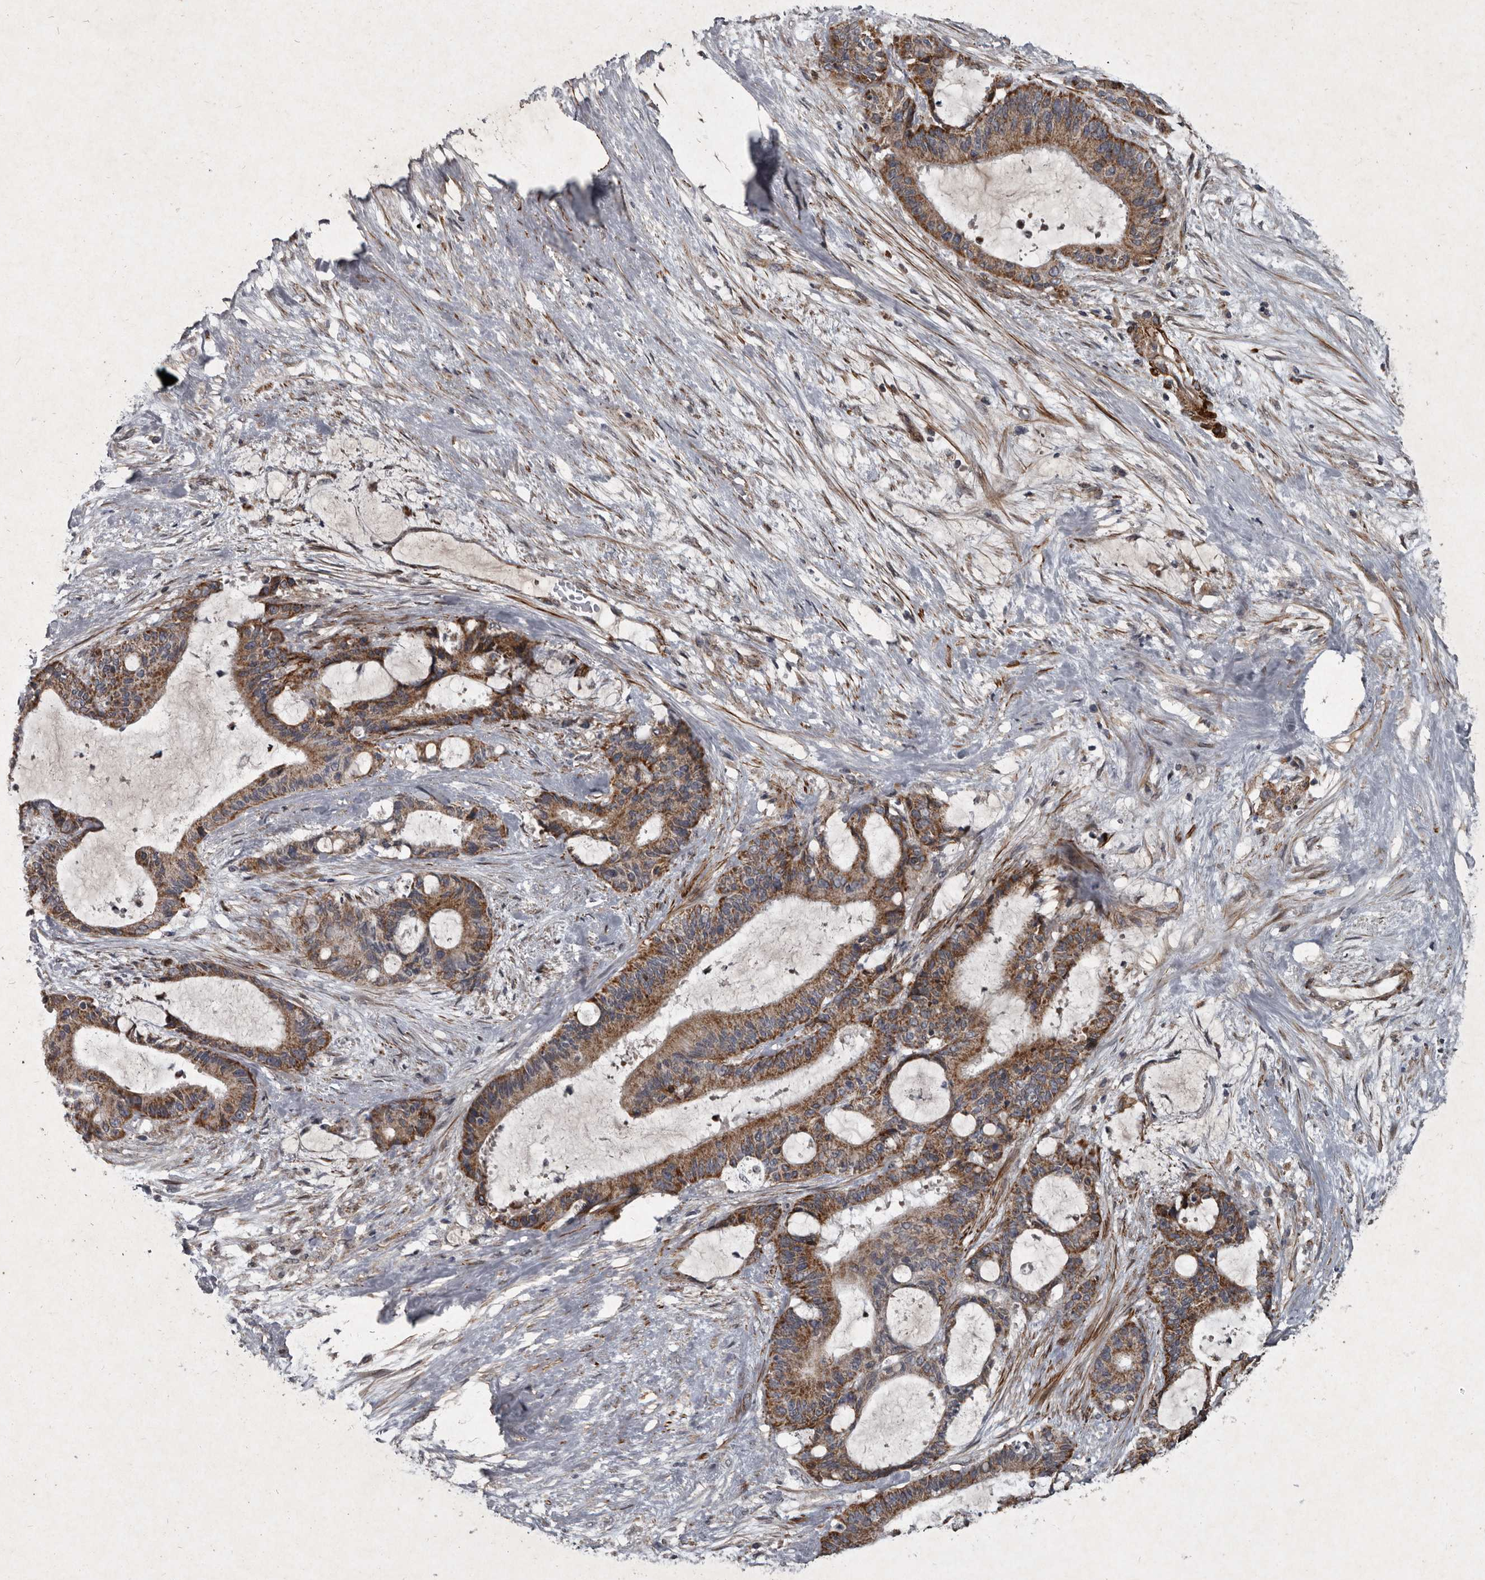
{"staining": {"intensity": "moderate", "quantity": ">75%", "location": "cytoplasmic/membranous"}, "tissue": "liver cancer", "cell_type": "Tumor cells", "image_type": "cancer", "snomed": [{"axis": "morphology", "description": "Normal tissue, NOS"}, {"axis": "morphology", "description": "Cholangiocarcinoma"}, {"axis": "topography", "description": "Liver"}, {"axis": "topography", "description": "Peripheral nerve tissue"}], "caption": "Human liver cancer (cholangiocarcinoma) stained with a brown dye exhibits moderate cytoplasmic/membranous positive expression in about >75% of tumor cells.", "gene": "MRPS15", "patient": {"sex": "female", "age": 73}}